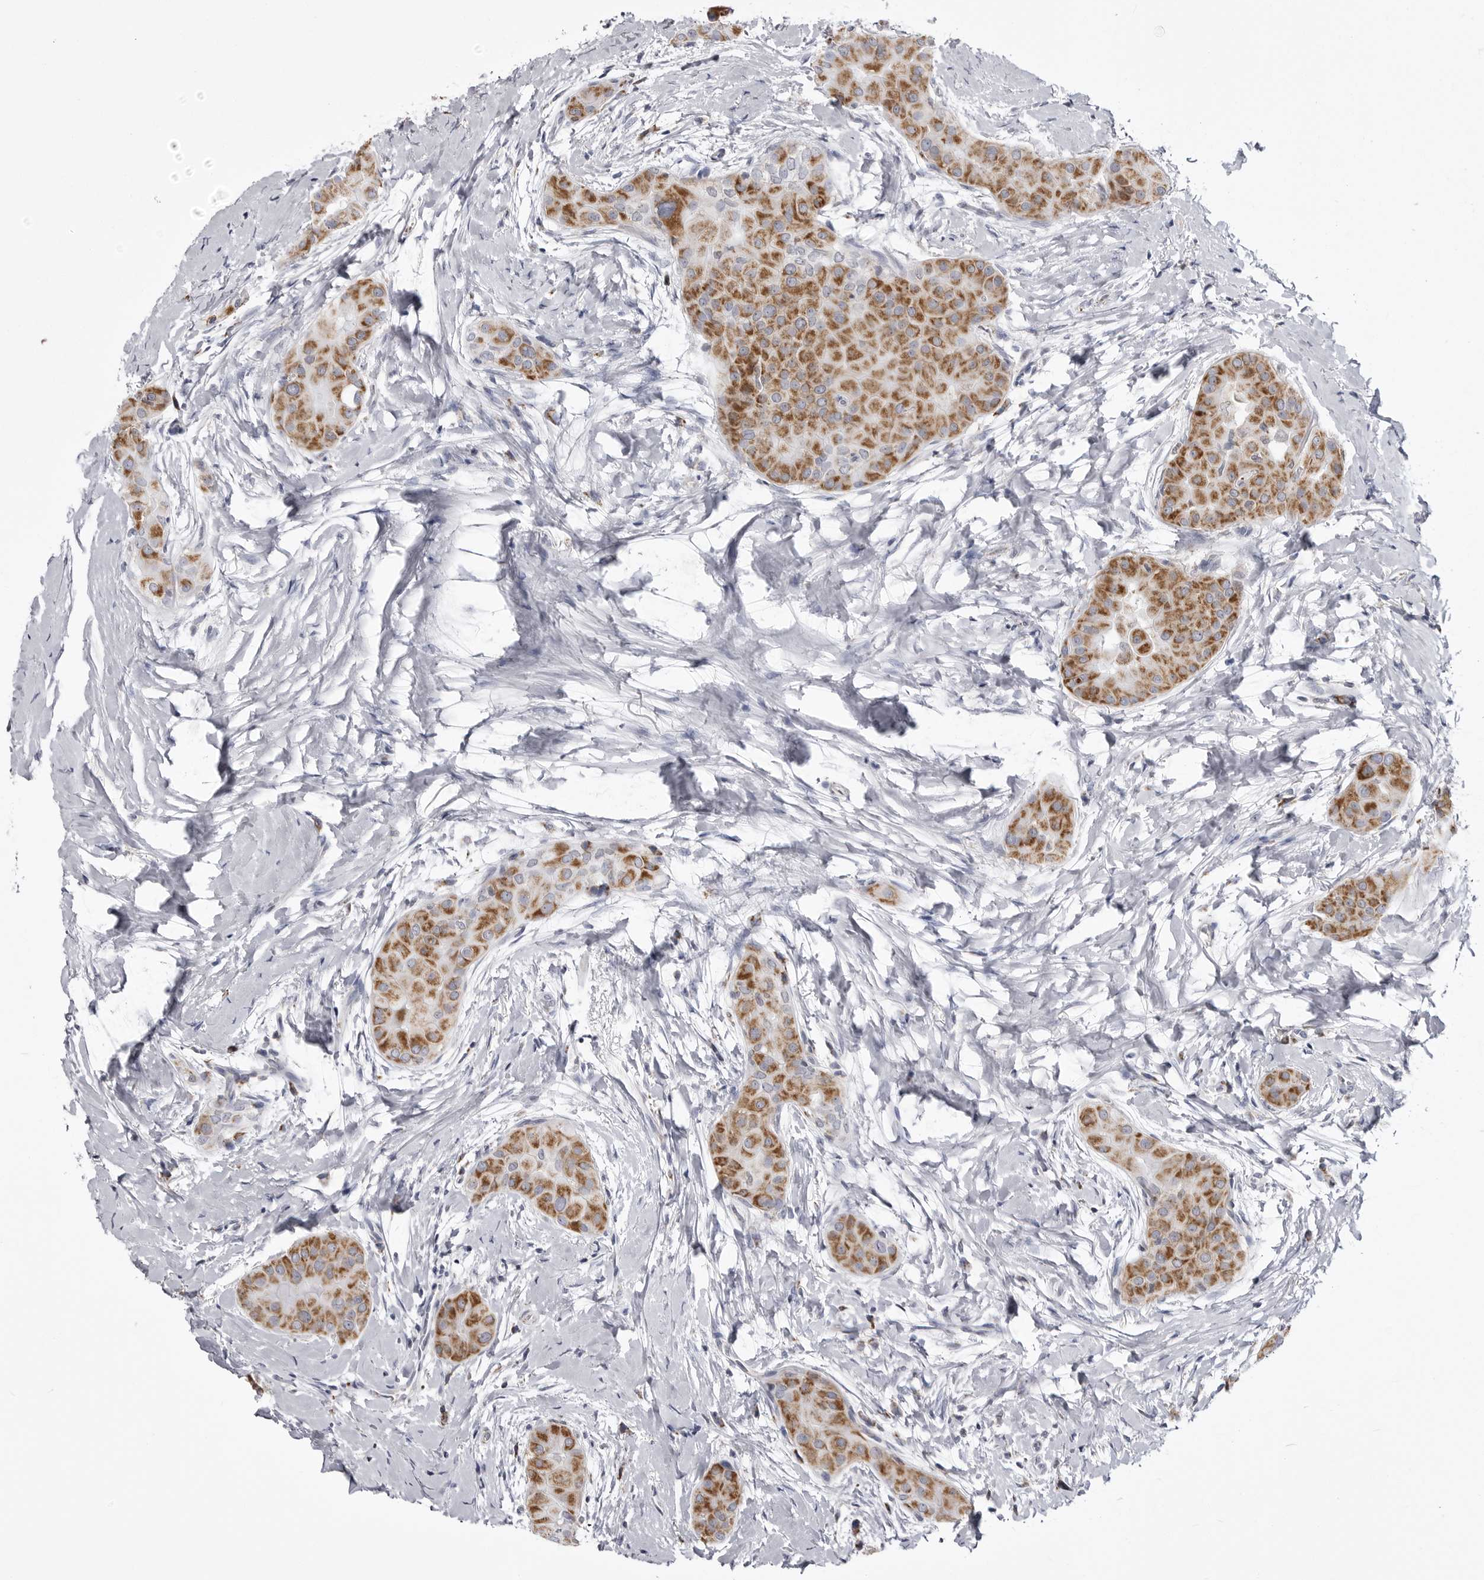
{"staining": {"intensity": "moderate", "quantity": ">75%", "location": "cytoplasmic/membranous"}, "tissue": "thyroid cancer", "cell_type": "Tumor cells", "image_type": "cancer", "snomed": [{"axis": "morphology", "description": "Papillary adenocarcinoma, NOS"}, {"axis": "topography", "description": "Thyroid gland"}], "caption": "Tumor cells reveal medium levels of moderate cytoplasmic/membranous staining in approximately >75% of cells in thyroid cancer (papillary adenocarcinoma).", "gene": "FH", "patient": {"sex": "male", "age": 33}}